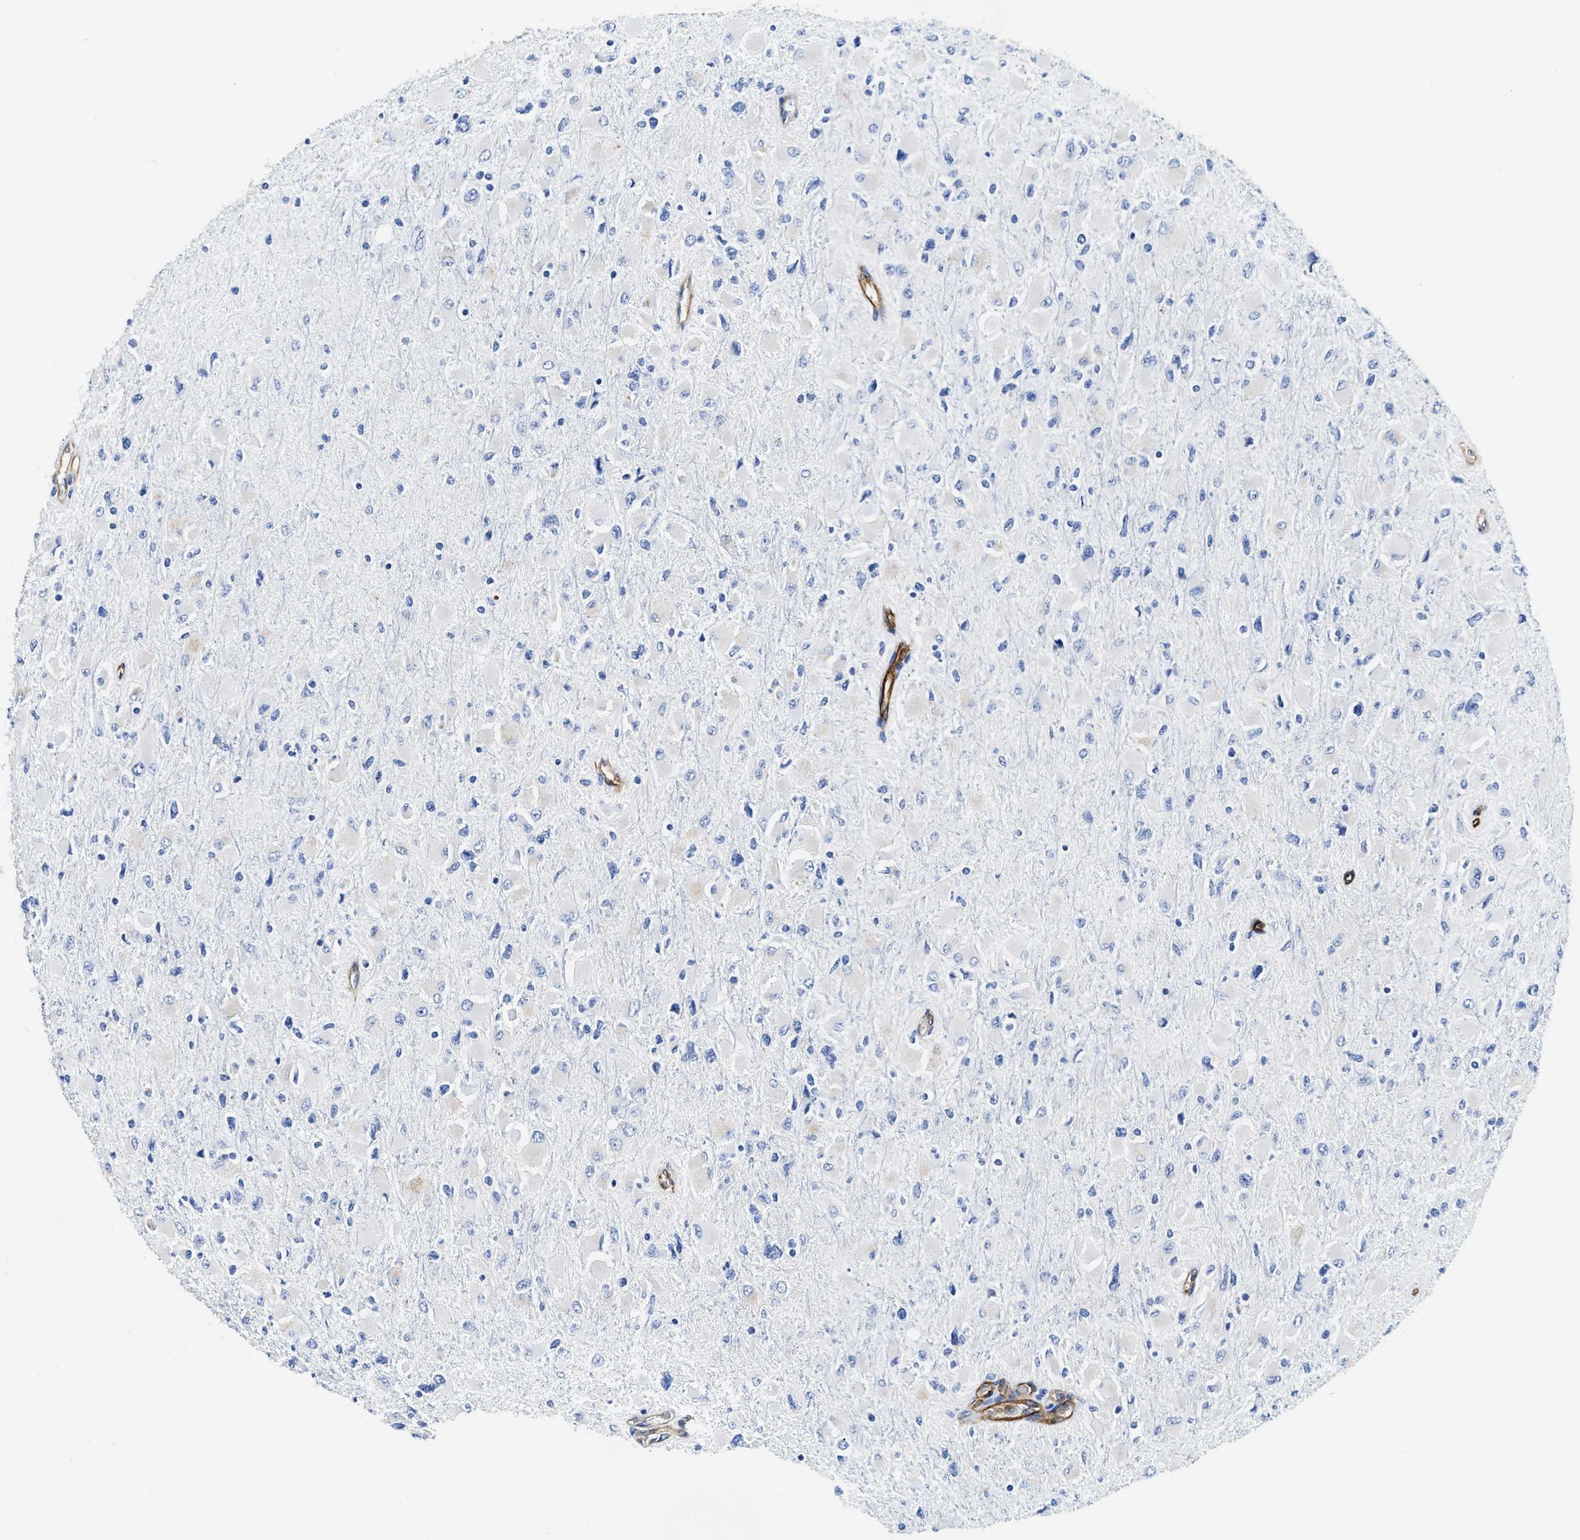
{"staining": {"intensity": "negative", "quantity": "none", "location": "none"}, "tissue": "glioma", "cell_type": "Tumor cells", "image_type": "cancer", "snomed": [{"axis": "morphology", "description": "Glioma, malignant, High grade"}, {"axis": "topography", "description": "Cerebral cortex"}], "caption": "There is no significant expression in tumor cells of malignant glioma (high-grade).", "gene": "TVP23B", "patient": {"sex": "female", "age": 36}}